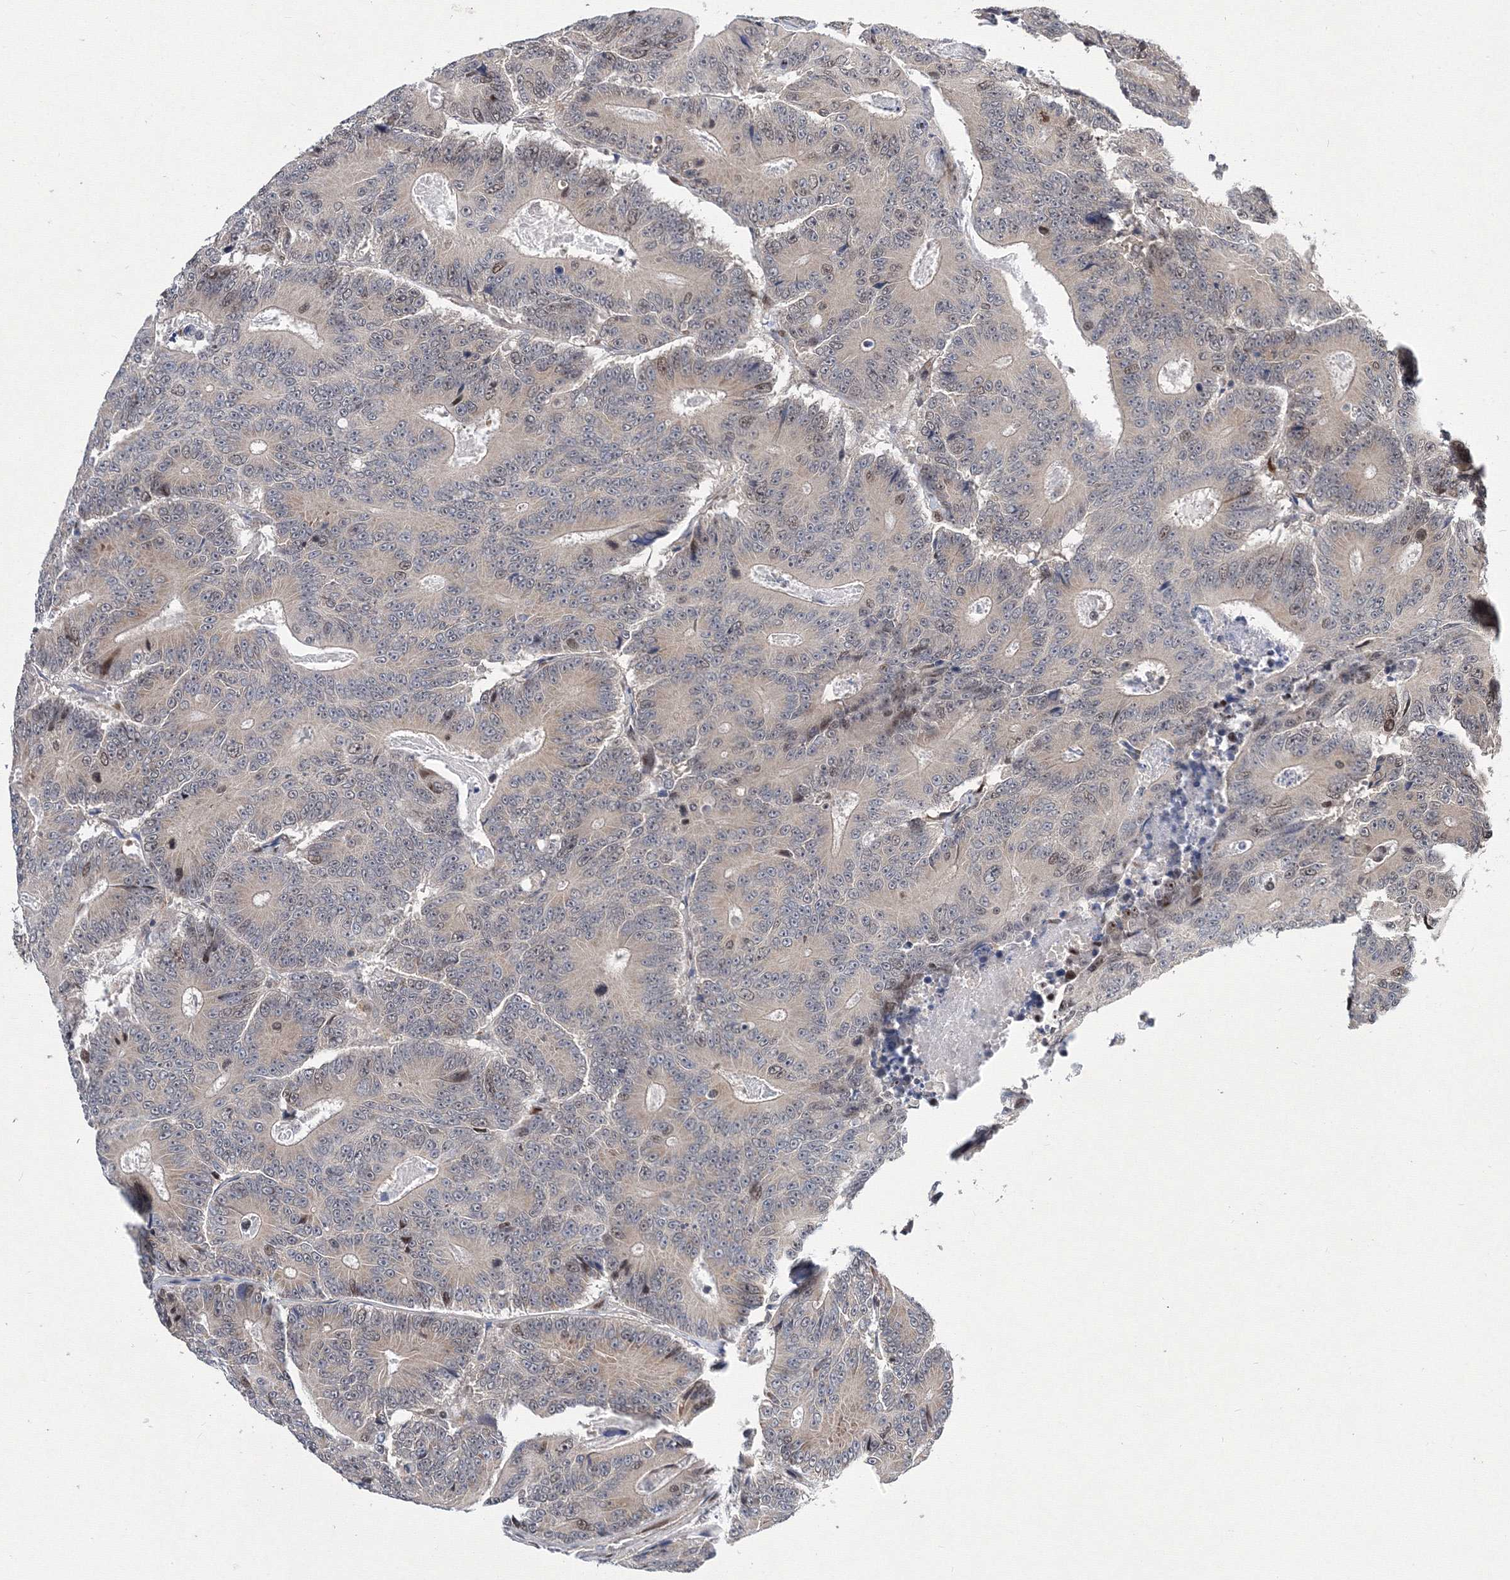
{"staining": {"intensity": "weak", "quantity": "<25%", "location": "nuclear"}, "tissue": "colorectal cancer", "cell_type": "Tumor cells", "image_type": "cancer", "snomed": [{"axis": "morphology", "description": "Adenocarcinoma, NOS"}, {"axis": "topography", "description": "Colon"}], "caption": "Tumor cells are negative for protein expression in human adenocarcinoma (colorectal).", "gene": "GPN1", "patient": {"sex": "male", "age": 83}}